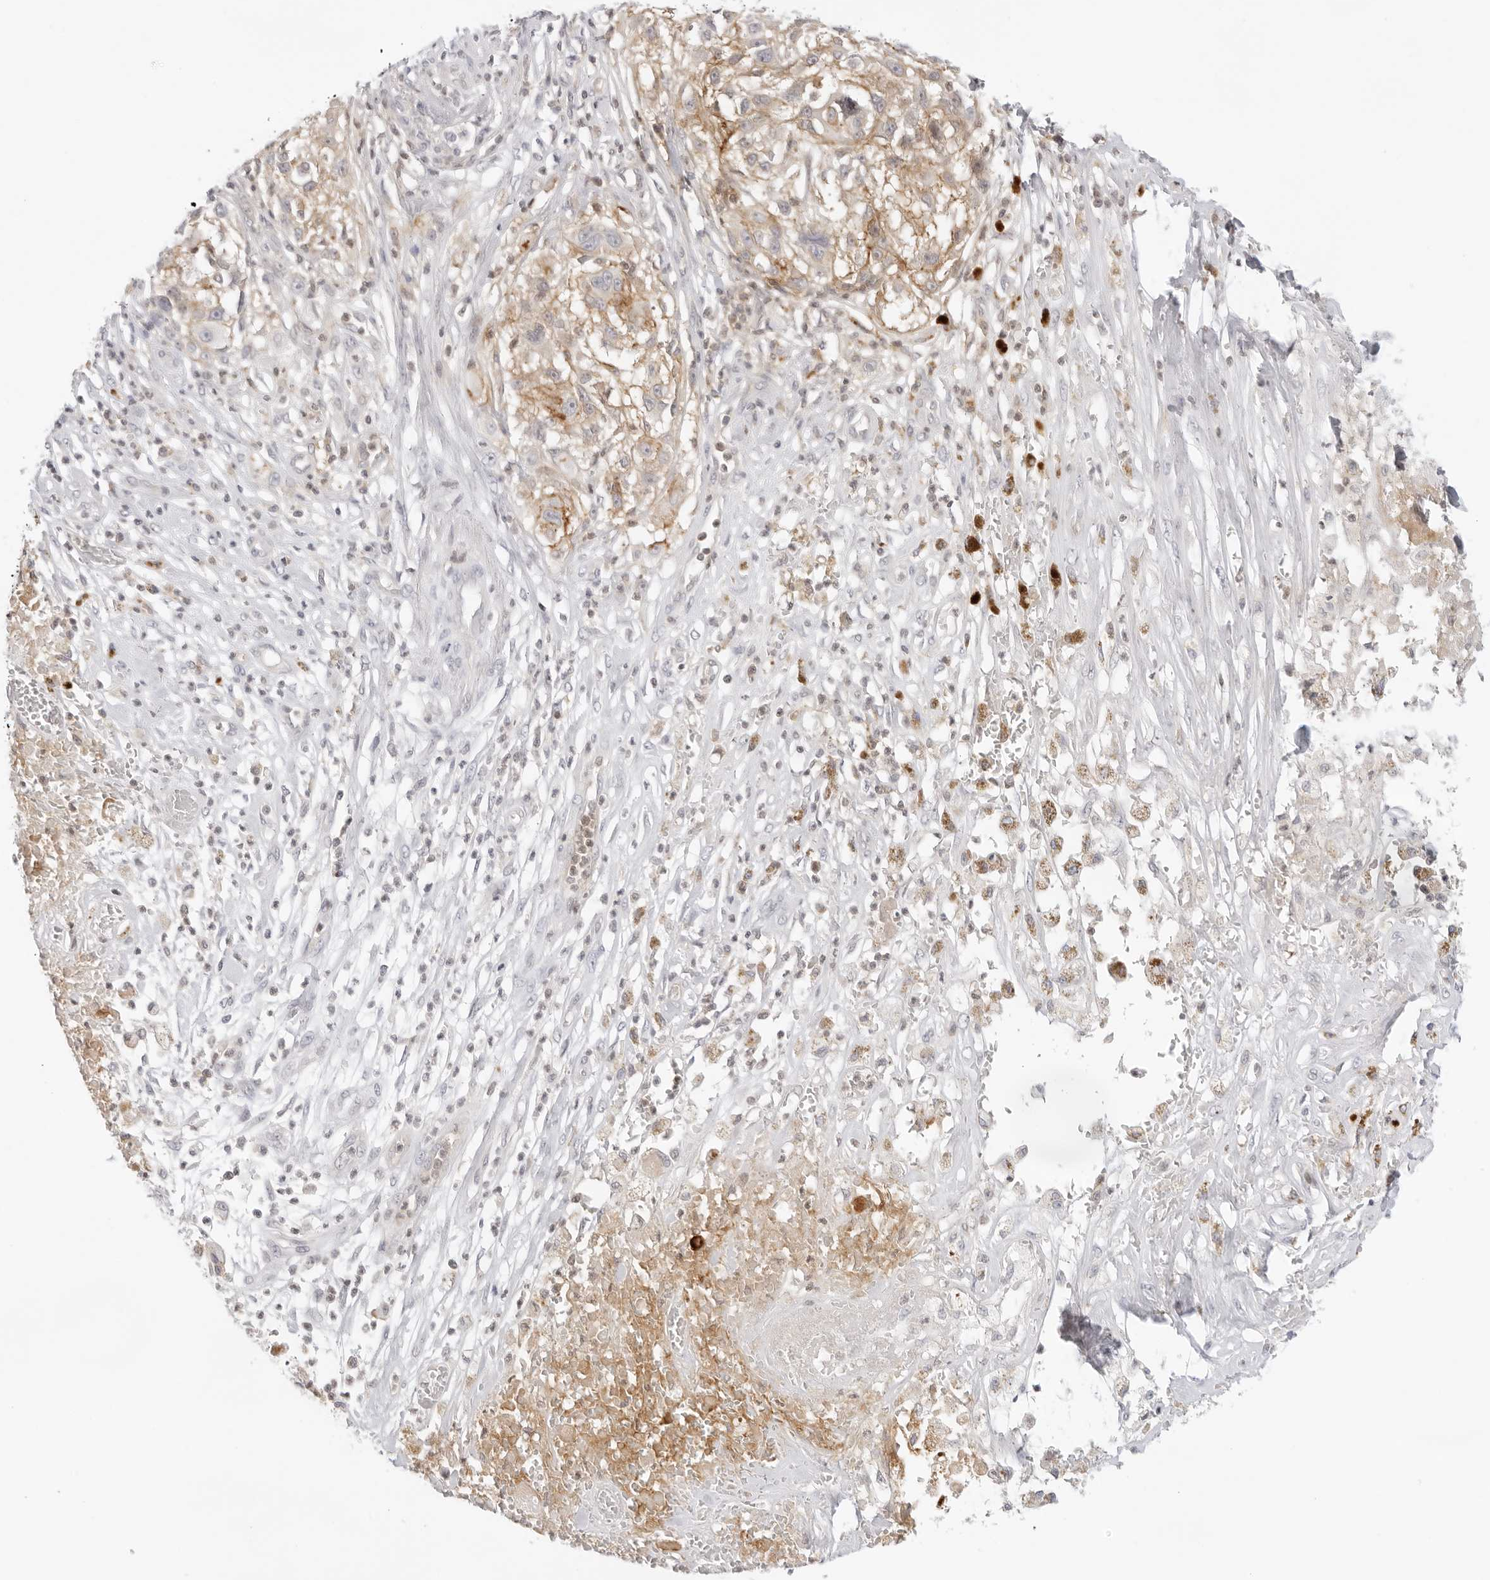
{"staining": {"intensity": "moderate", "quantity": "25%-75%", "location": "cytoplasmic/membranous"}, "tissue": "melanoma", "cell_type": "Tumor cells", "image_type": "cancer", "snomed": [{"axis": "morphology", "description": "Necrosis, NOS"}, {"axis": "morphology", "description": "Malignant melanoma, NOS"}, {"axis": "topography", "description": "Skin"}], "caption": "This photomicrograph shows malignant melanoma stained with immunohistochemistry to label a protein in brown. The cytoplasmic/membranous of tumor cells show moderate positivity for the protein. Nuclei are counter-stained blue.", "gene": "TNFRSF14", "patient": {"sex": "female", "age": 87}}